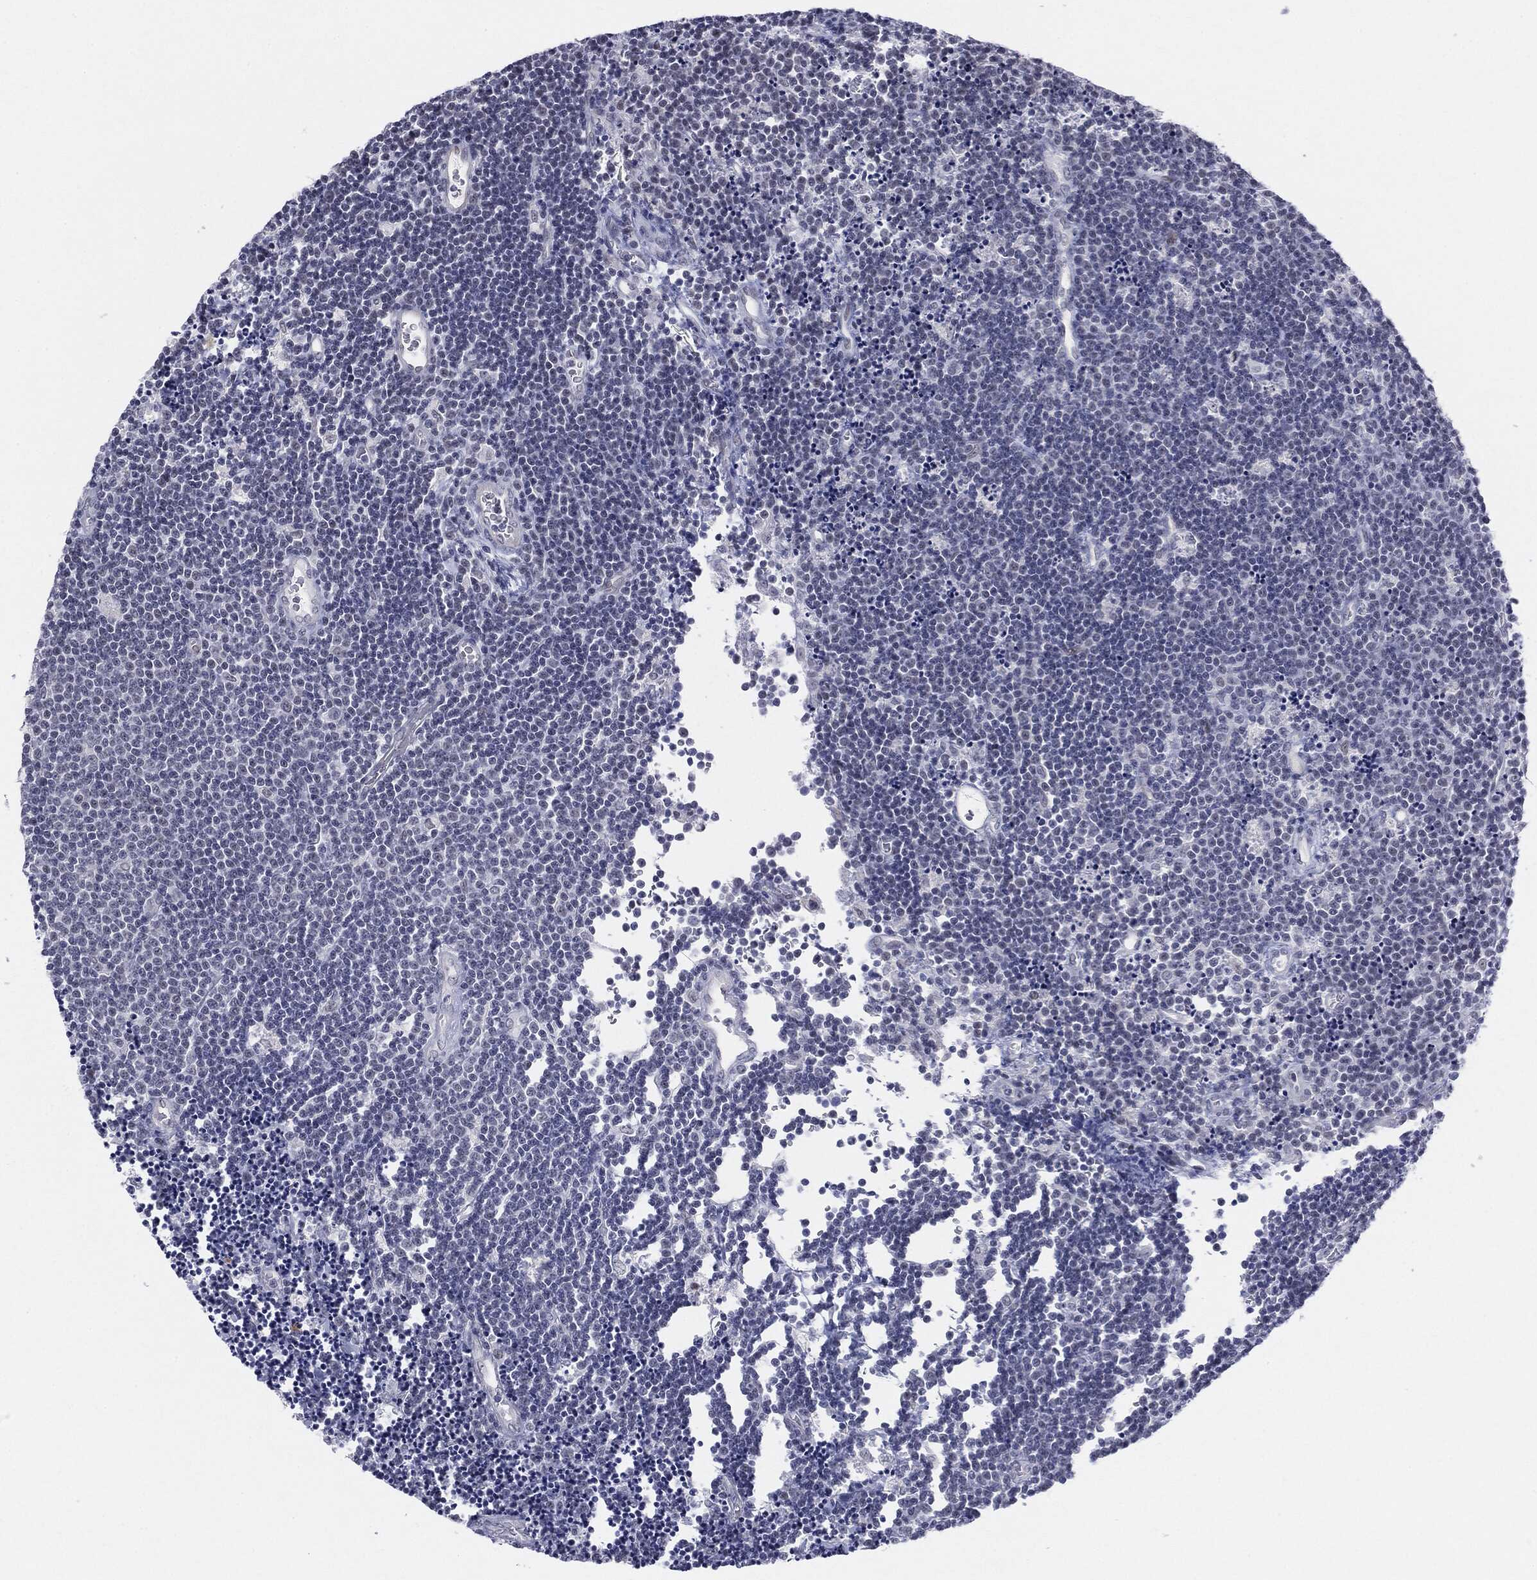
{"staining": {"intensity": "negative", "quantity": "none", "location": "none"}, "tissue": "lymphoma", "cell_type": "Tumor cells", "image_type": "cancer", "snomed": [{"axis": "morphology", "description": "Malignant lymphoma, non-Hodgkin's type, Low grade"}, {"axis": "topography", "description": "Brain"}], "caption": "Immunohistochemistry (IHC) micrograph of human lymphoma stained for a protein (brown), which demonstrates no staining in tumor cells.", "gene": "SLC5A5", "patient": {"sex": "female", "age": 66}}